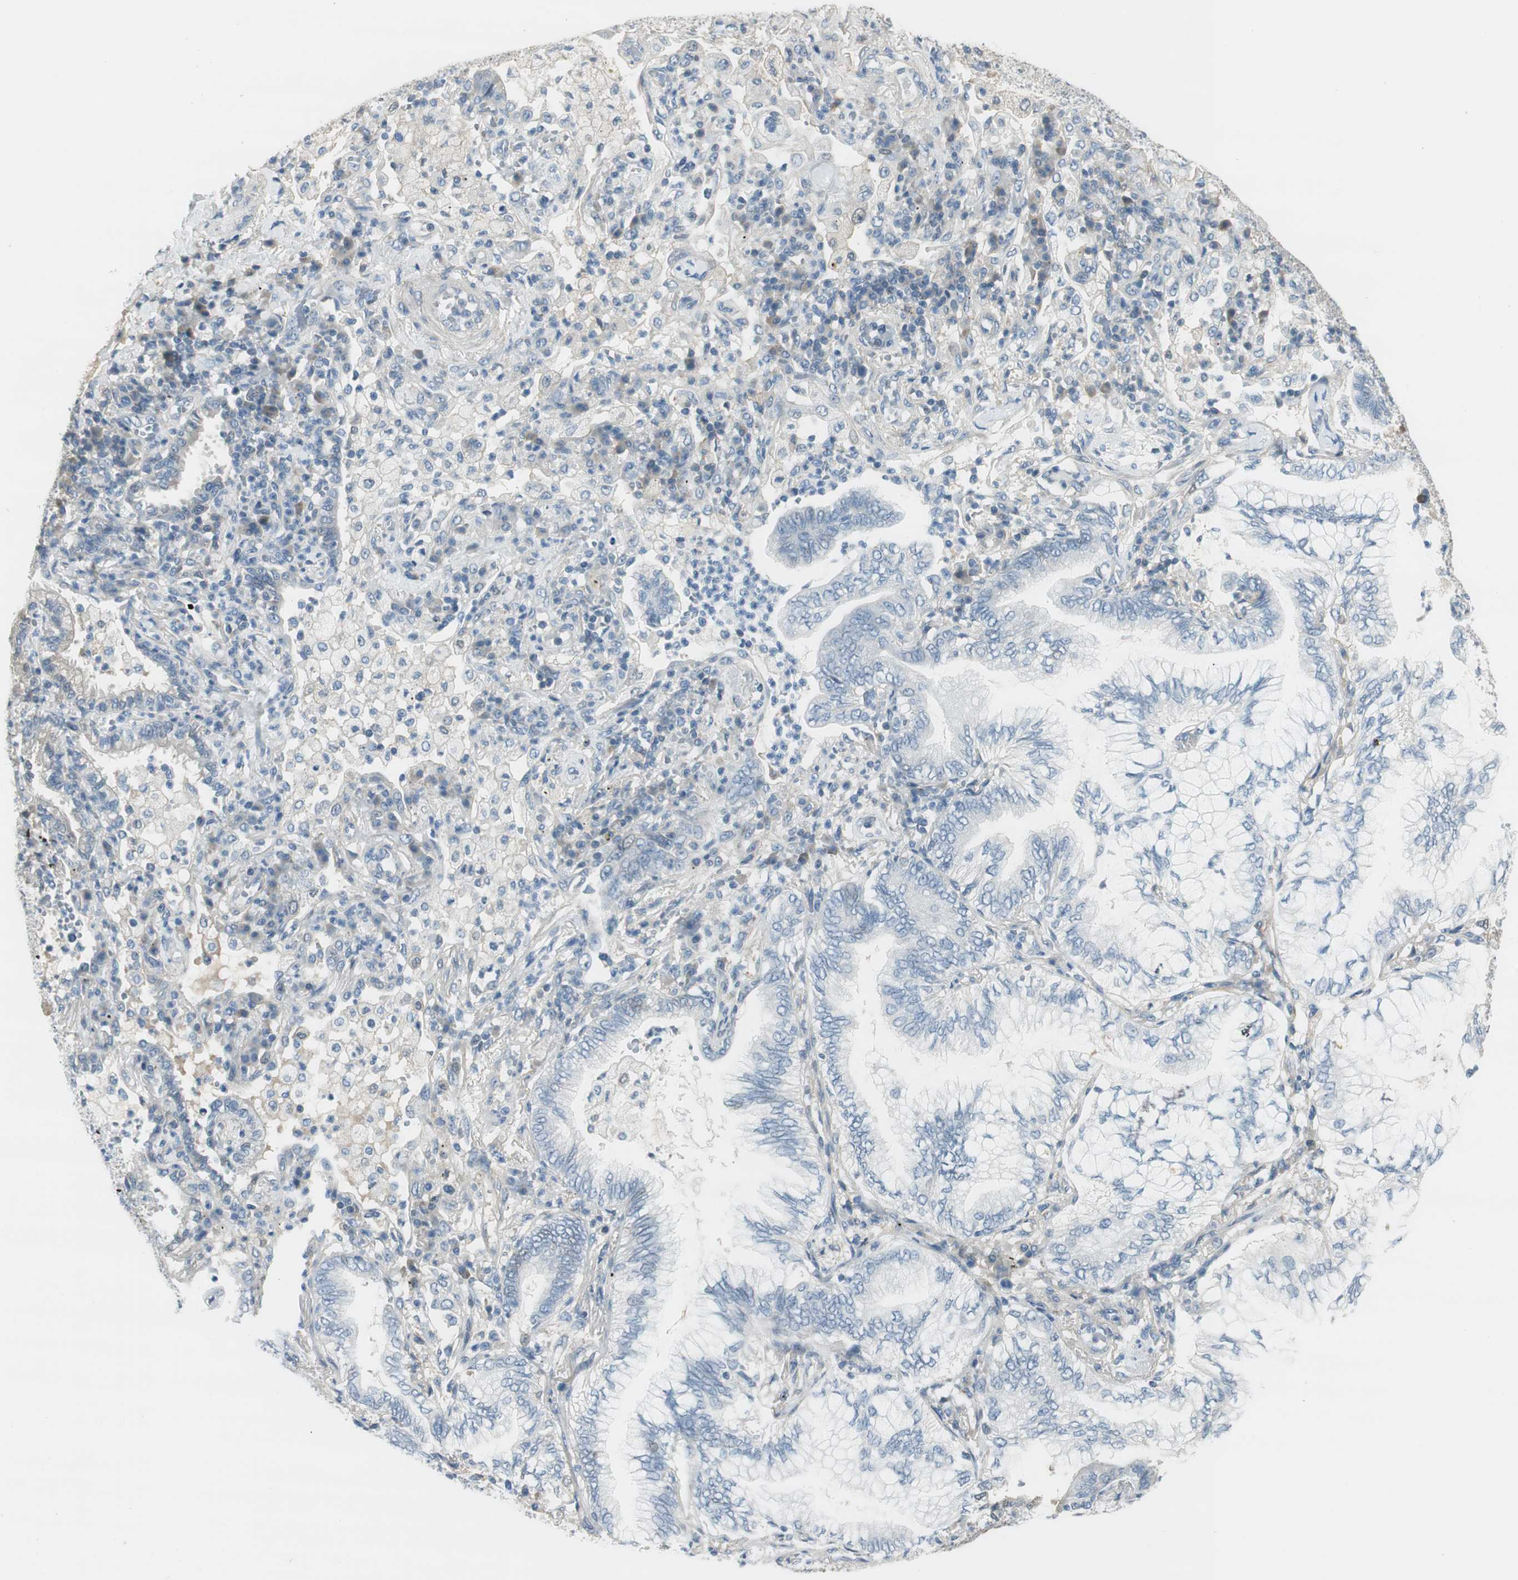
{"staining": {"intensity": "weak", "quantity": "<25%", "location": "cytoplasmic/membranous"}, "tissue": "lung cancer", "cell_type": "Tumor cells", "image_type": "cancer", "snomed": [{"axis": "morphology", "description": "Normal tissue, NOS"}, {"axis": "morphology", "description": "Adenocarcinoma, NOS"}, {"axis": "topography", "description": "Bronchus"}, {"axis": "topography", "description": "Lung"}], "caption": "An IHC micrograph of lung cancer is shown. There is no staining in tumor cells of lung cancer.", "gene": "EVA1A", "patient": {"sex": "female", "age": 70}}